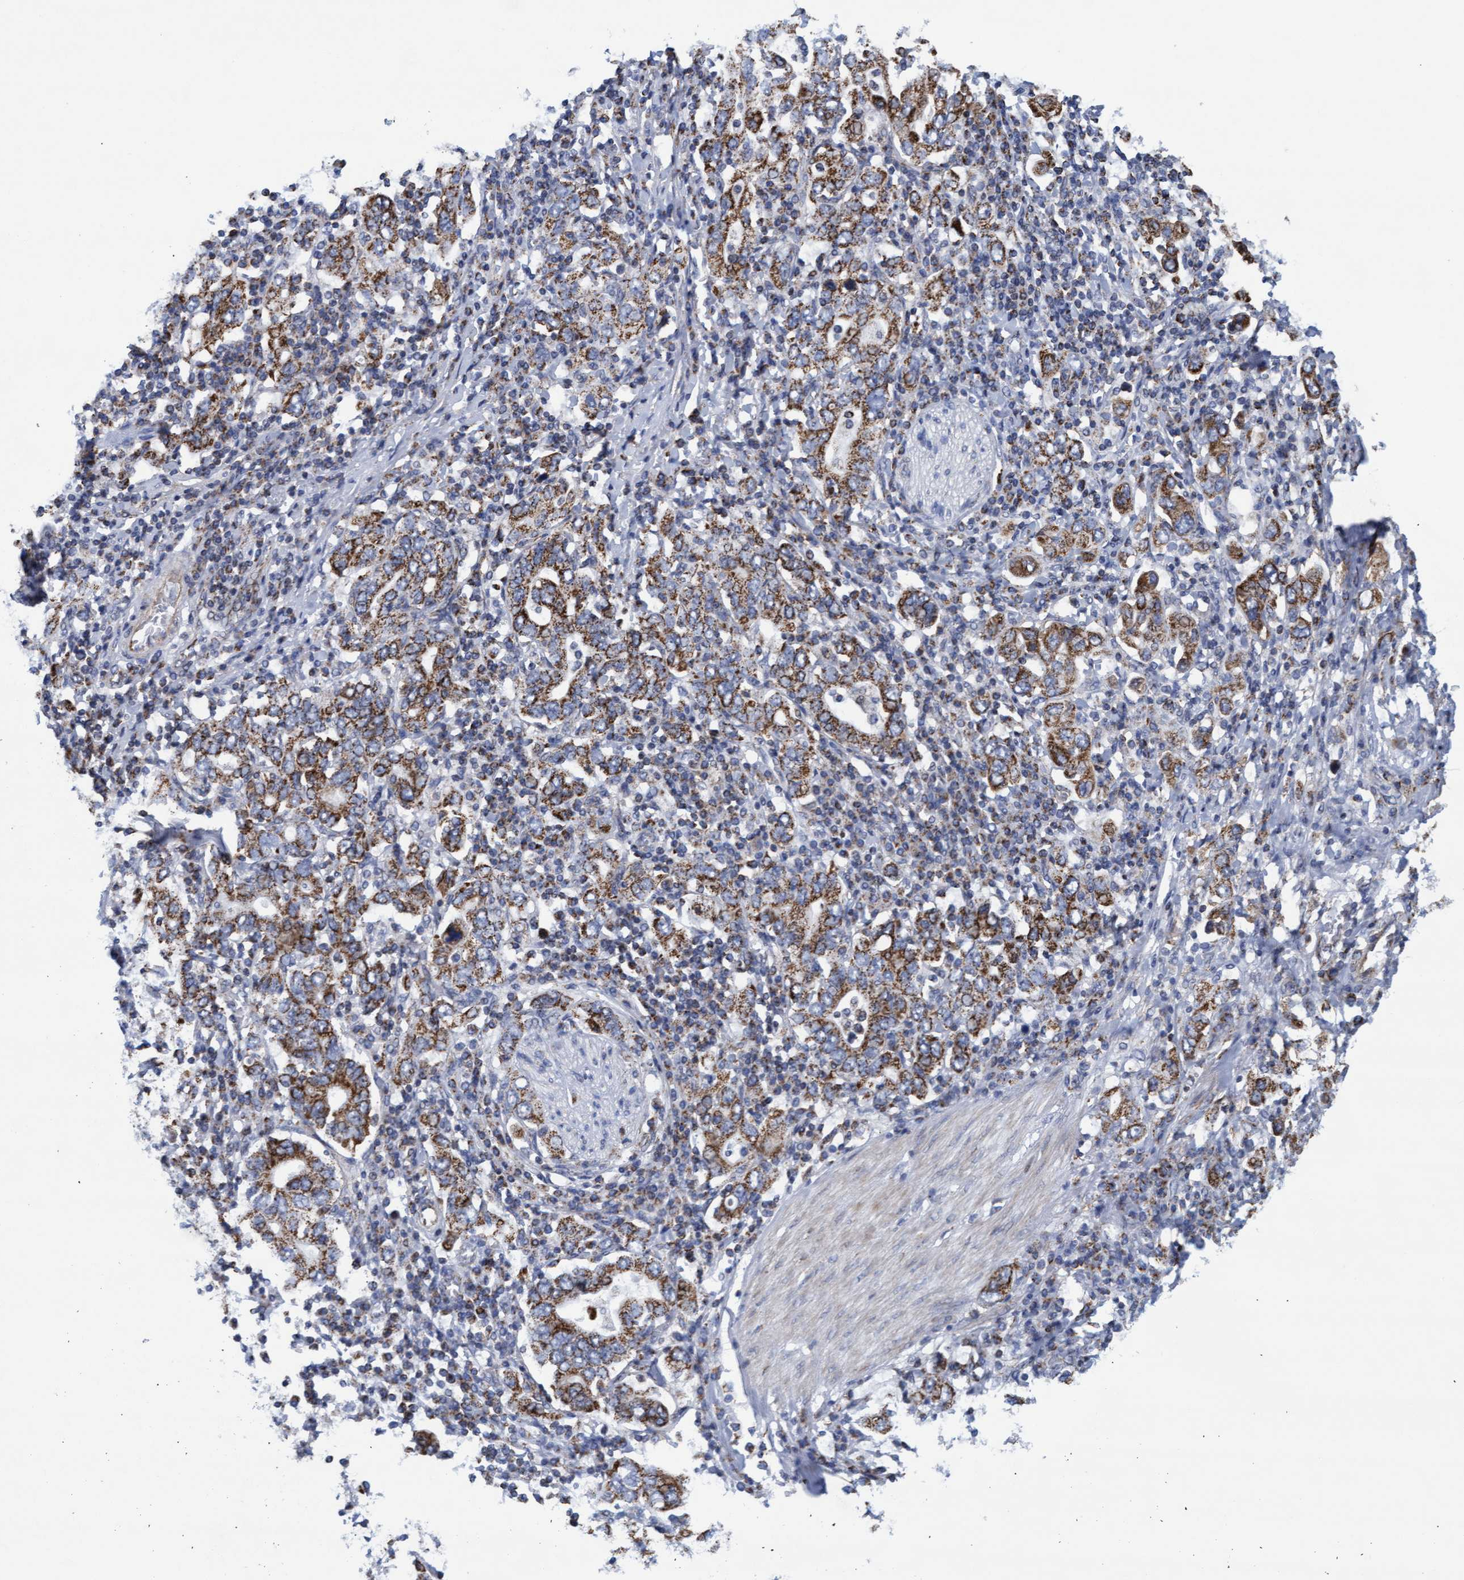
{"staining": {"intensity": "moderate", "quantity": ">75%", "location": "cytoplasmic/membranous"}, "tissue": "stomach cancer", "cell_type": "Tumor cells", "image_type": "cancer", "snomed": [{"axis": "morphology", "description": "Adenocarcinoma, NOS"}, {"axis": "topography", "description": "Stomach, upper"}], "caption": "Human stomach cancer (adenocarcinoma) stained for a protein (brown) displays moderate cytoplasmic/membranous positive positivity in approximately >75% of tumor cells.", "gene": "MRPL38", "patient": {"sex": "male", "age": 62}}